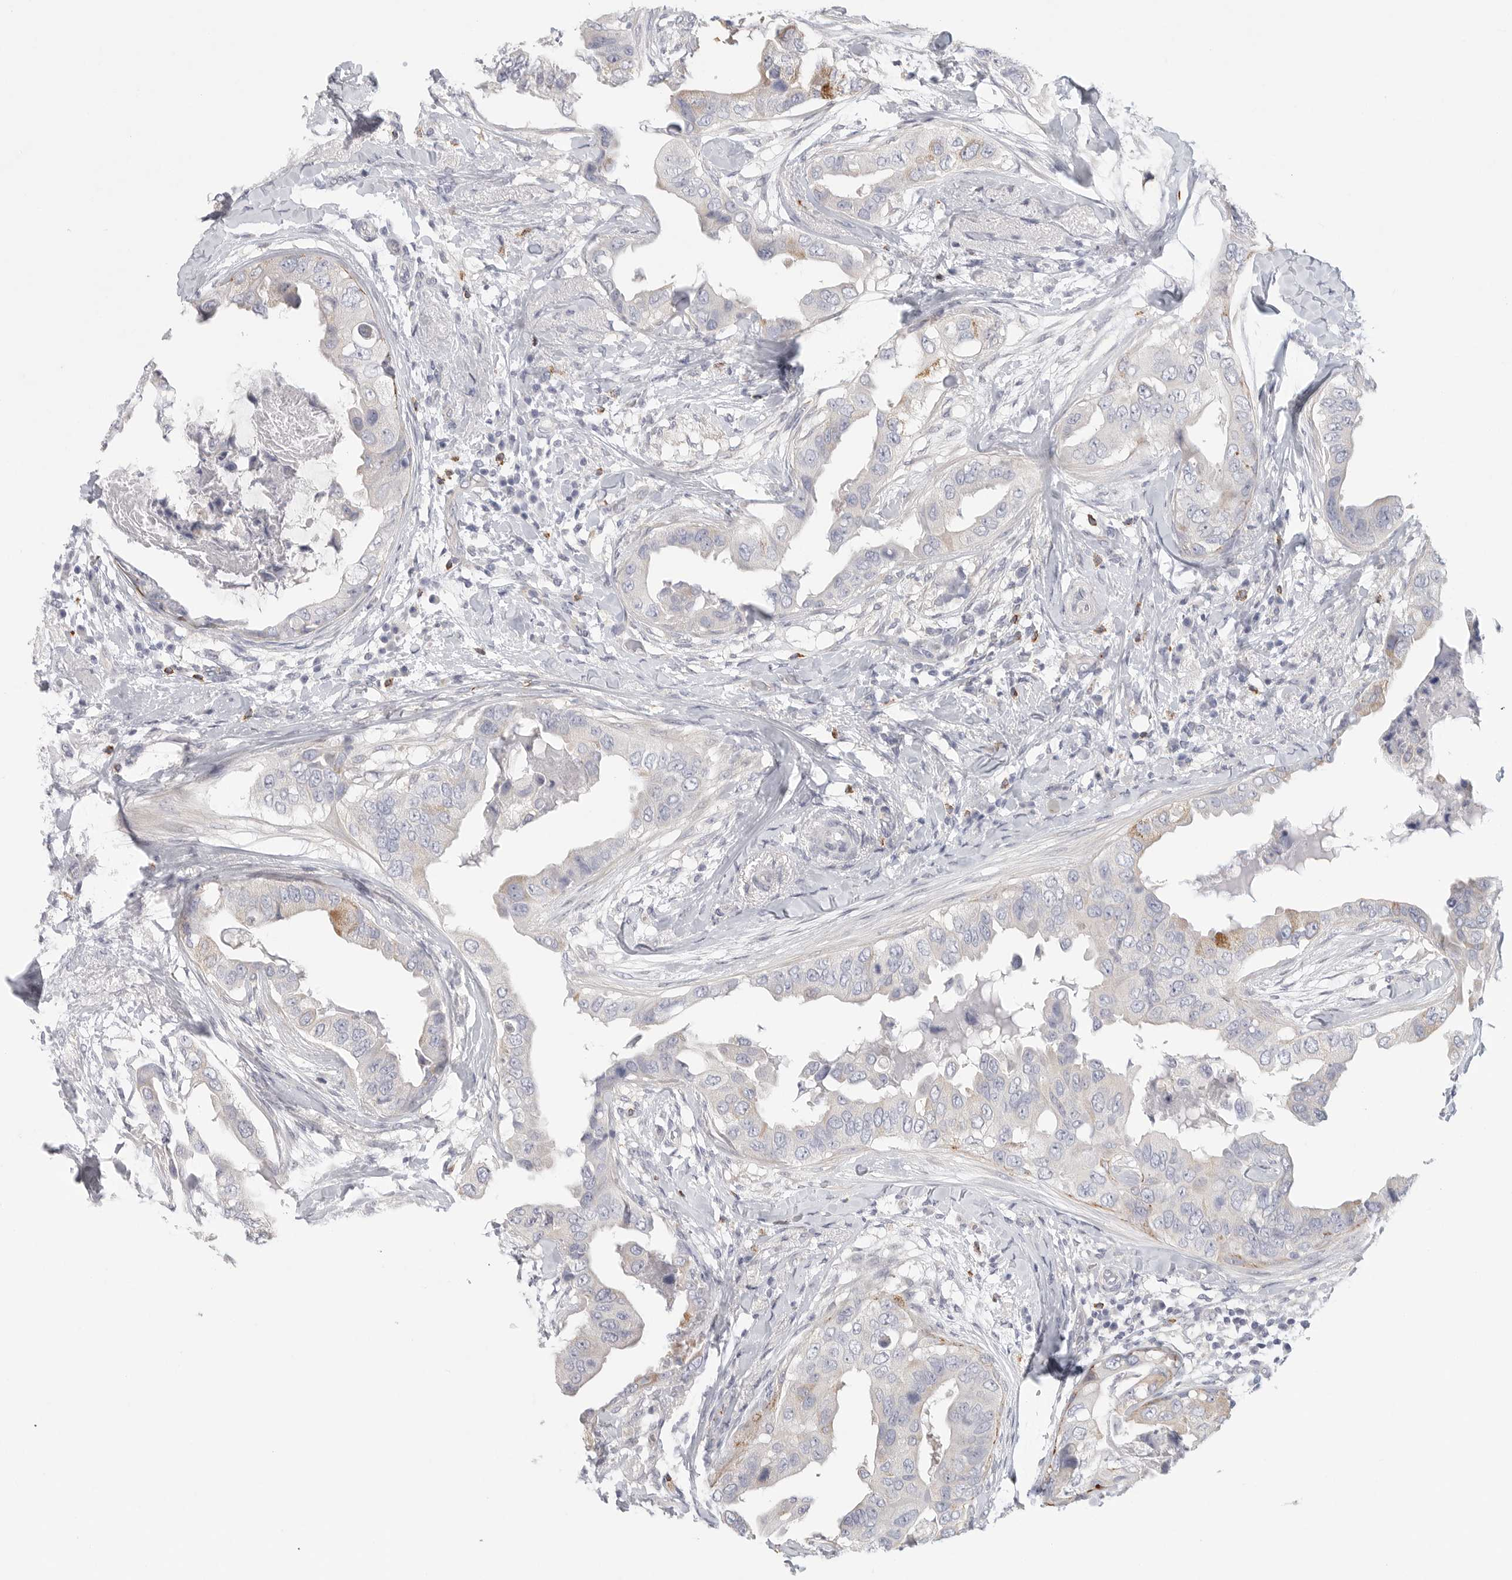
{"staining": {"intensity": "weak", "quantity": "<25%", "location": "cytoplasmic/membranous"}, "tissue": "breast cancer", "cell_type": "Tumor cells", "image_type": "cancer", "snomed": [{"axis": "morphology", "description": "Duct carcinoma"}, {"axis": "topography", "description": "Breast"}], "caption": "Immunohistochemistry of breast cancer (intraductal carcinoma) displays no expression in tumor cells.", "gene": "ELP3", "patient": {"sex": "female", "age": 40}}